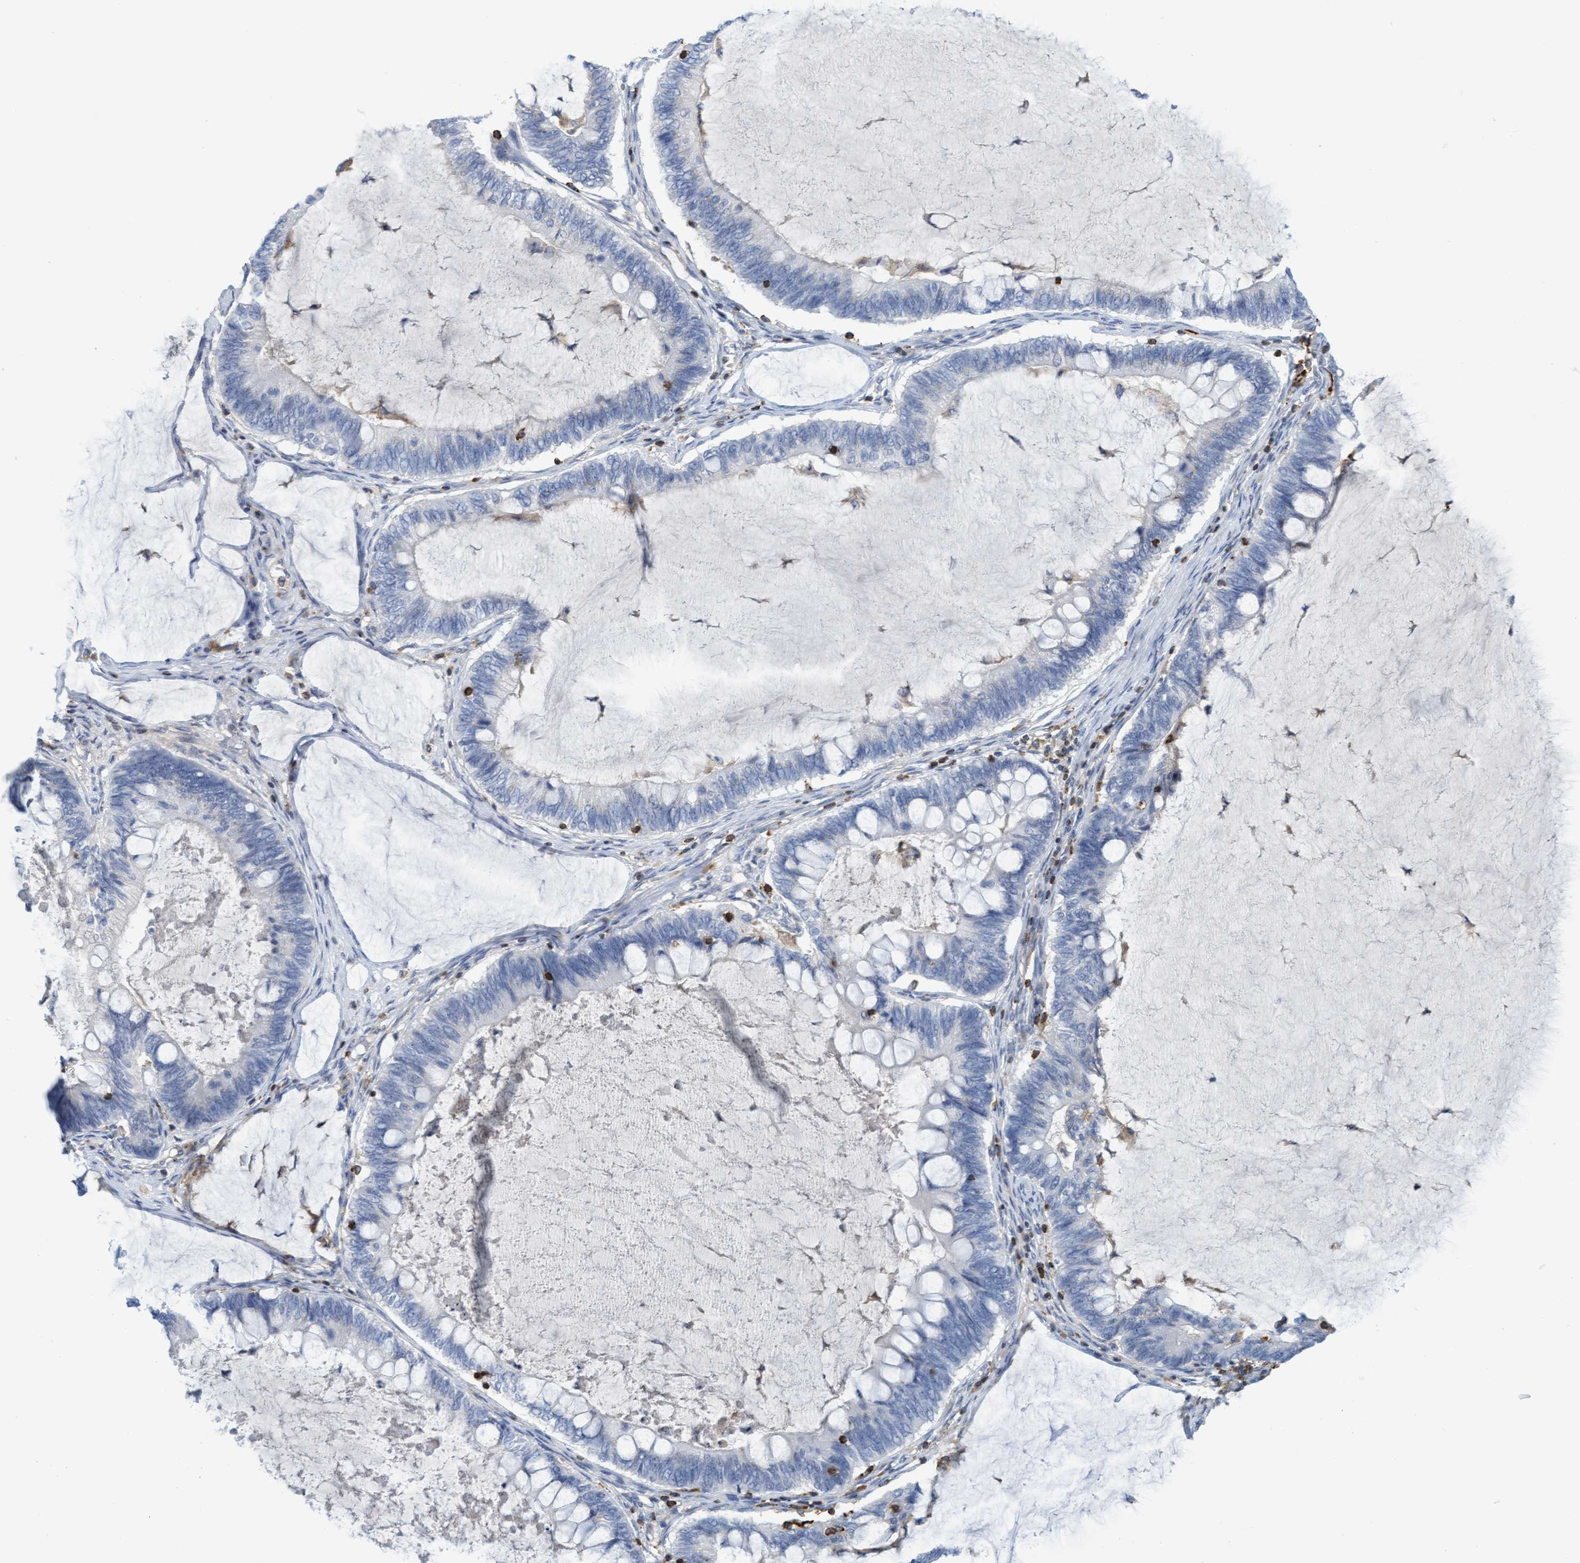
{"staining": {"intensity": "negative", "quantity": "none", "location": "none"}, "tissue": "ovarian cancer", "cell_type": "Tumor cells", "image_type": "cancer", "snomed": [{"axis": "morphology", "description": "Cystadenocarcinoma, mucinous, NOS"}, {"axis": "topography", "description": "Ovary"}], "caption": "IHC histopathology image of neoplastic tissue: human ovarian mucinous cystadenocarcinoma stained with DAB shows no significant protein expression in tumor cells.", "gene": "FNBP1", "patient": {"sex": "female", "age": 61}}